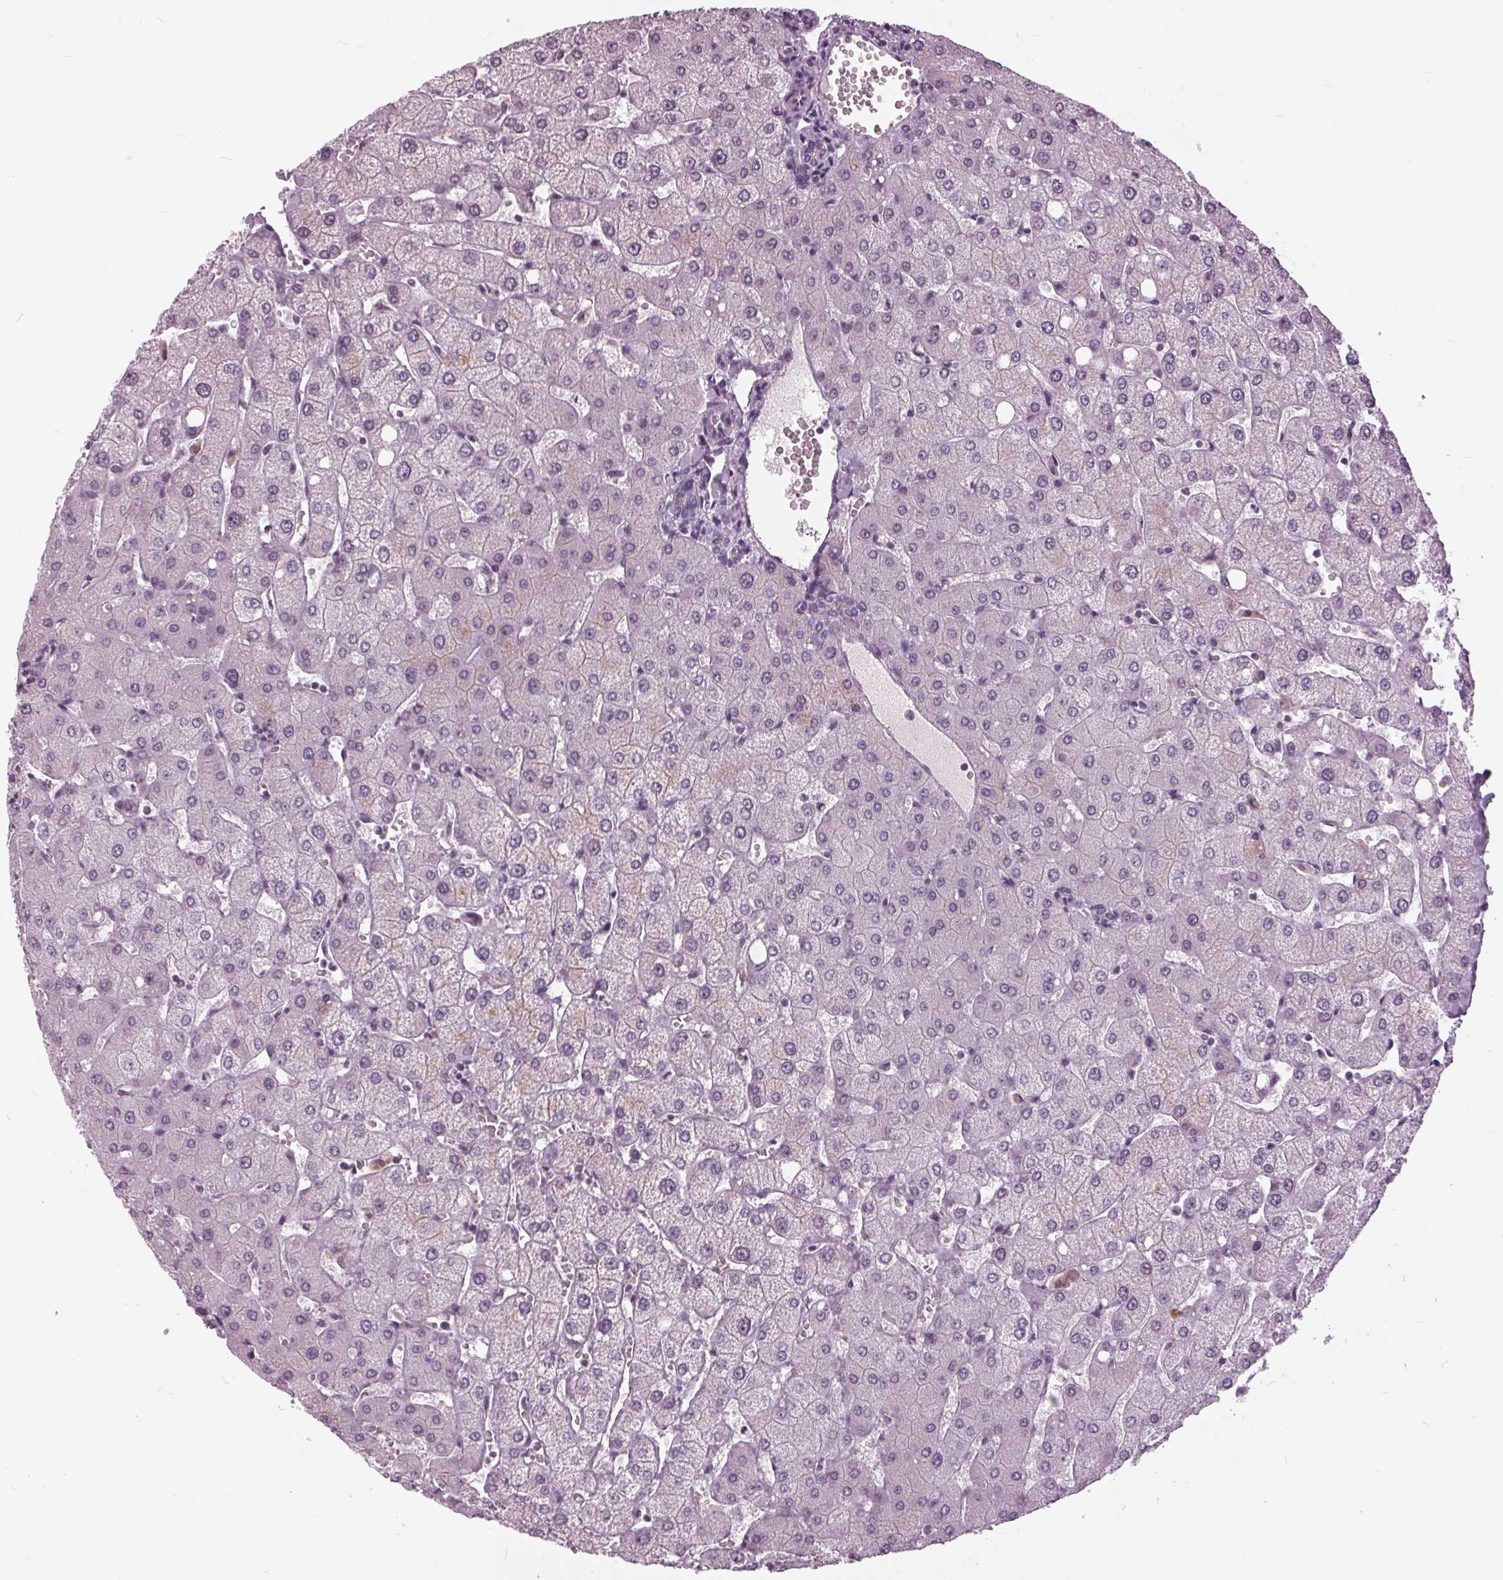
{"staining": {"intensity": "negative", "quantity": "none", "location": "none"}, "tissue": "liver", "cell_type": "Cholangiocytes", "image_type": "normal", "snomed": [{"axis": "morphology", "description": "Normal tissue, NOS"}, {"axis": "topography", "description": "Liver"}], "caption": "This is an immunohistochemistry photomicrograph of unremarkable human liver. There is no staining in cholangiocytes.", "gene": "SLC9A4", "patient": {"sex": "female", "age": 54}}